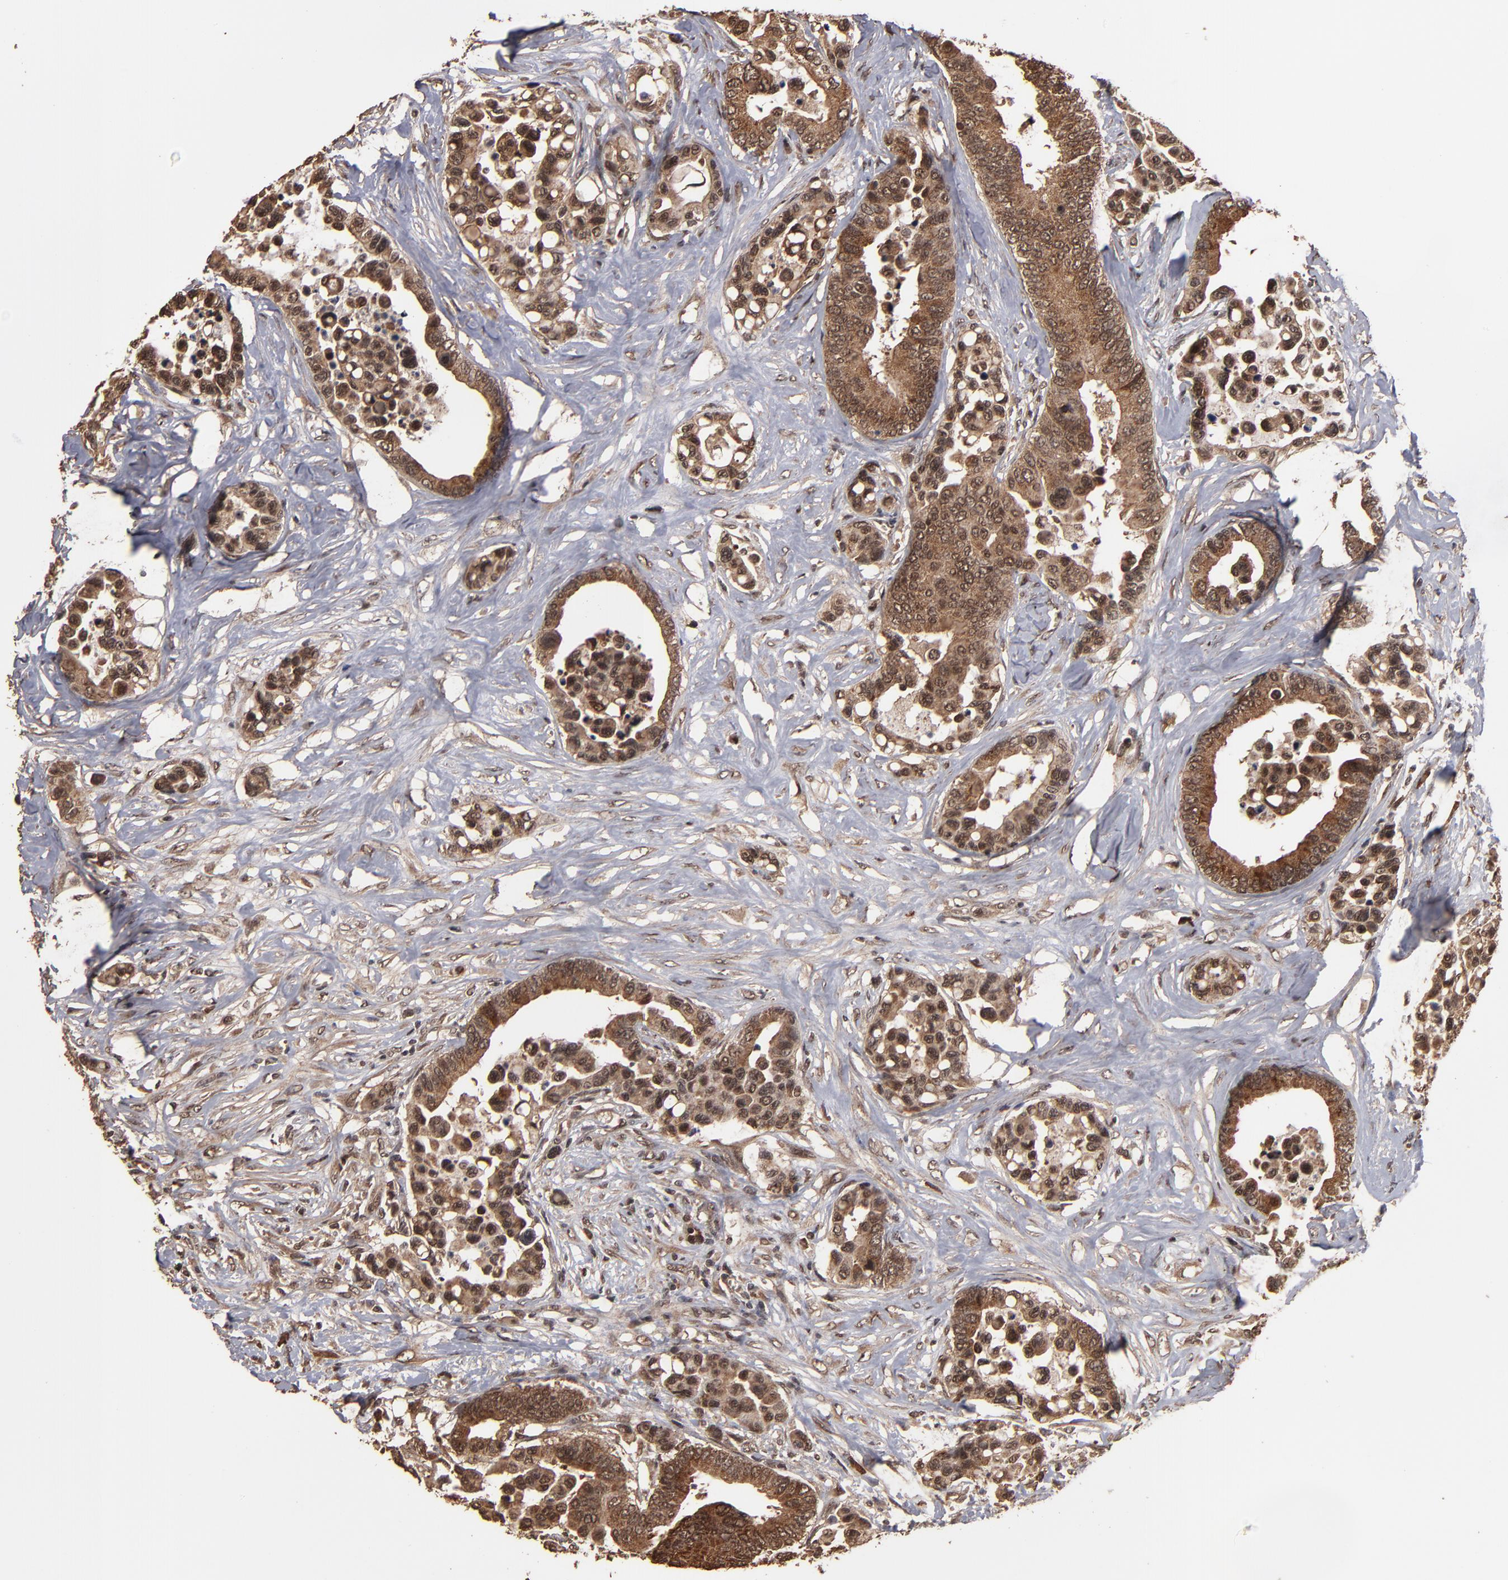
{"staining": {"intensity": "strong", "quantity": ">75%", "location": "cytoplasmic/membranous,nuclear"}, "tissue": "colorectal cancer", "cell_type": "Tumor cells", "image_type": "cancer", "snomed": [{"axis": "morphology", "description": "Adenocarcinoma, NOS"}, {"axis": "topography", "description": "Colon"}], "caption": "Tumor cells exhibit high levels of strong cytoplasmic/membranous and nuclear positivity in approximately >75% of cells in colorectal cancer.", "gene": "NXF2B", "patient": {"sex": "male", "age": 82}}